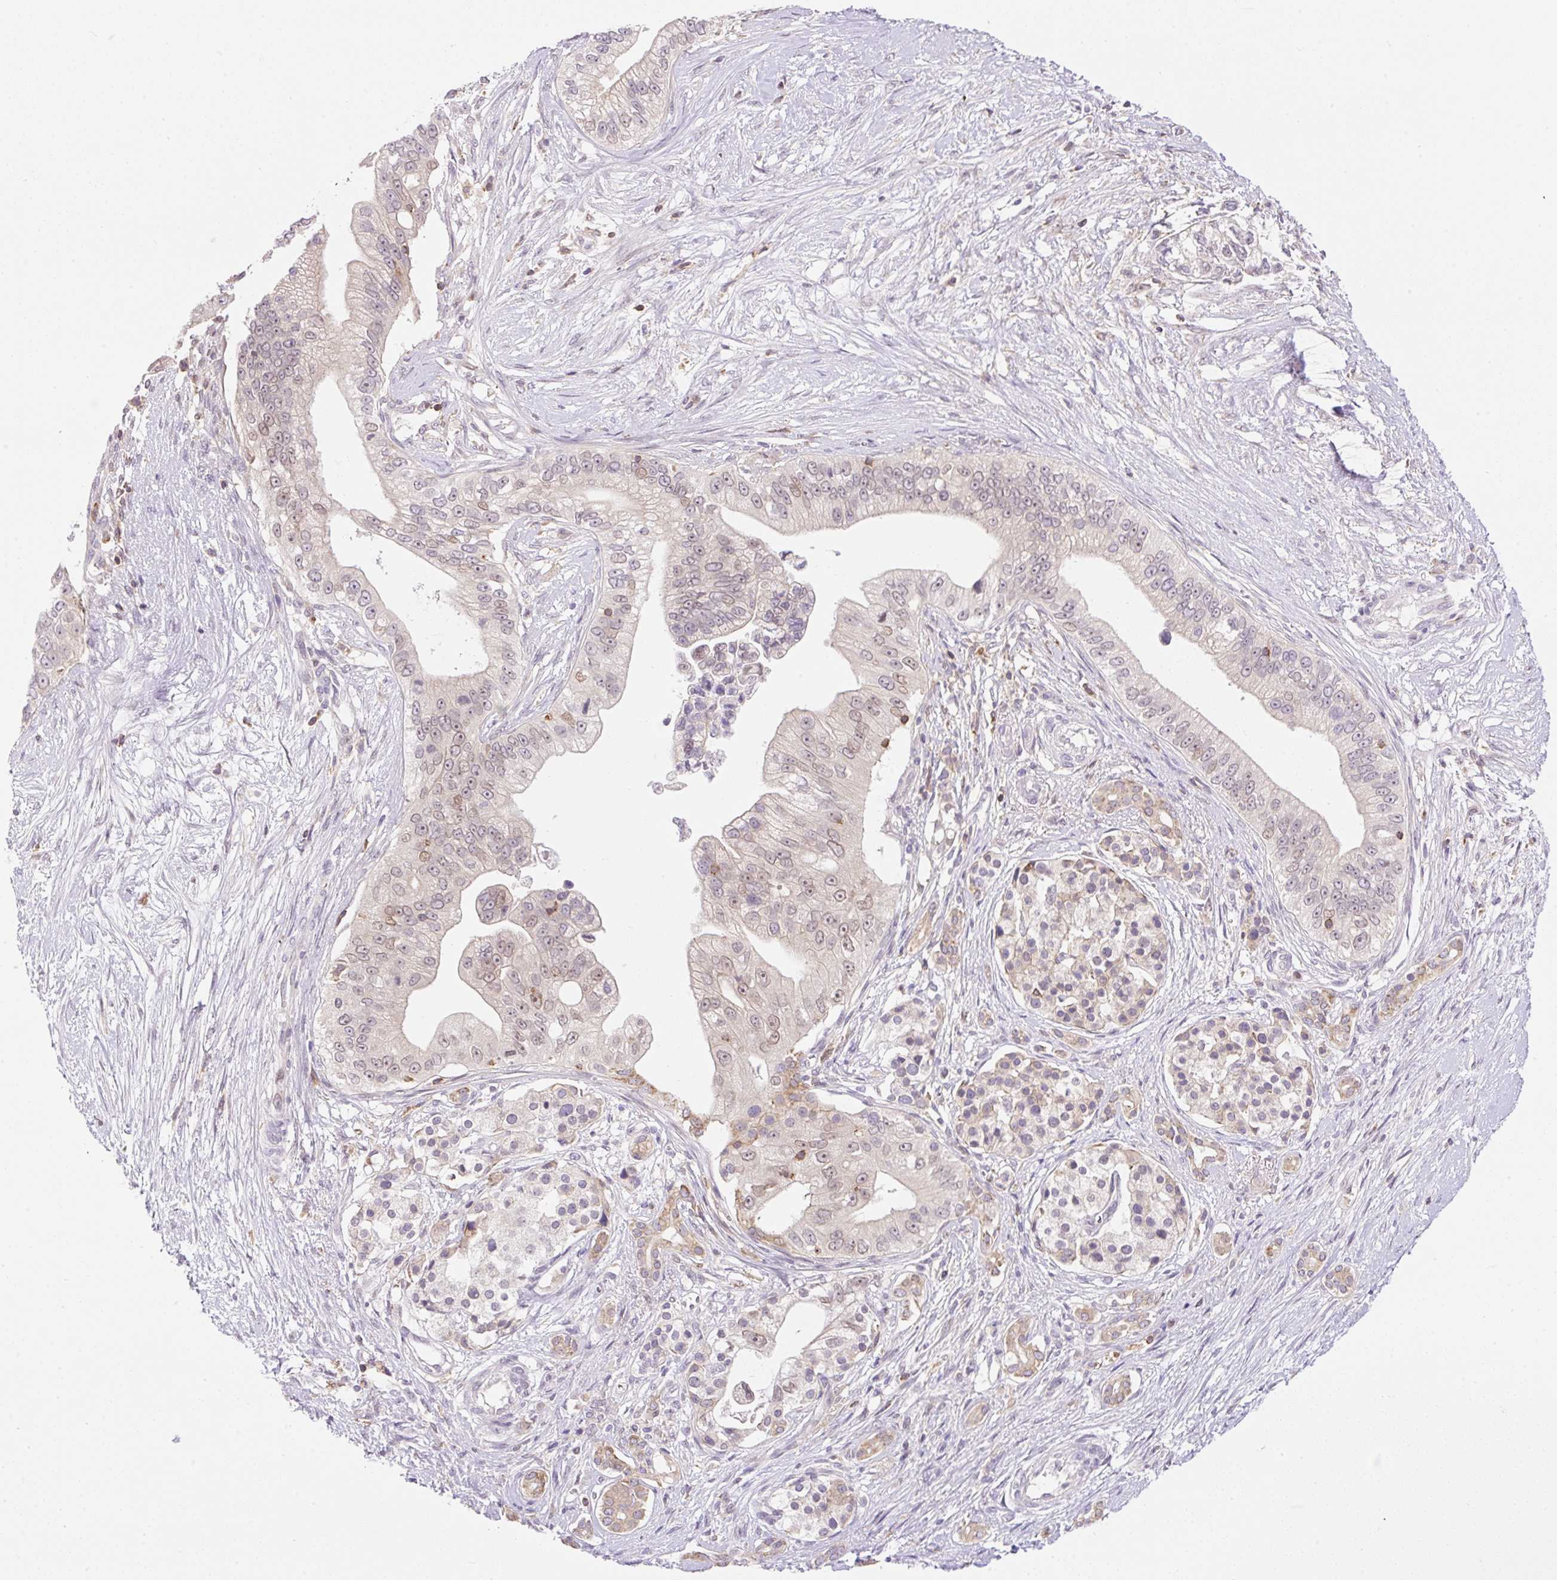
{"staining": {"intensity": "weak", "quantity": "<25%", "location": "nuclear"}, "tissue": "pancreatic cancer", "cell_type": "Tumor cells", "image_type": "cancer", "snomed": [{"axis": "morphology", "description": "Adenocarcinoma, NOS"}, {"axis": "topography", "description": "Pancreas"}], "caption": "A micrograph of adenocarcinoma (pancreatic) stained for a protein reveals no brown staining in tumor cells.", "gene": "CARD11", "patient": {"sex": "male", "age": 70}}